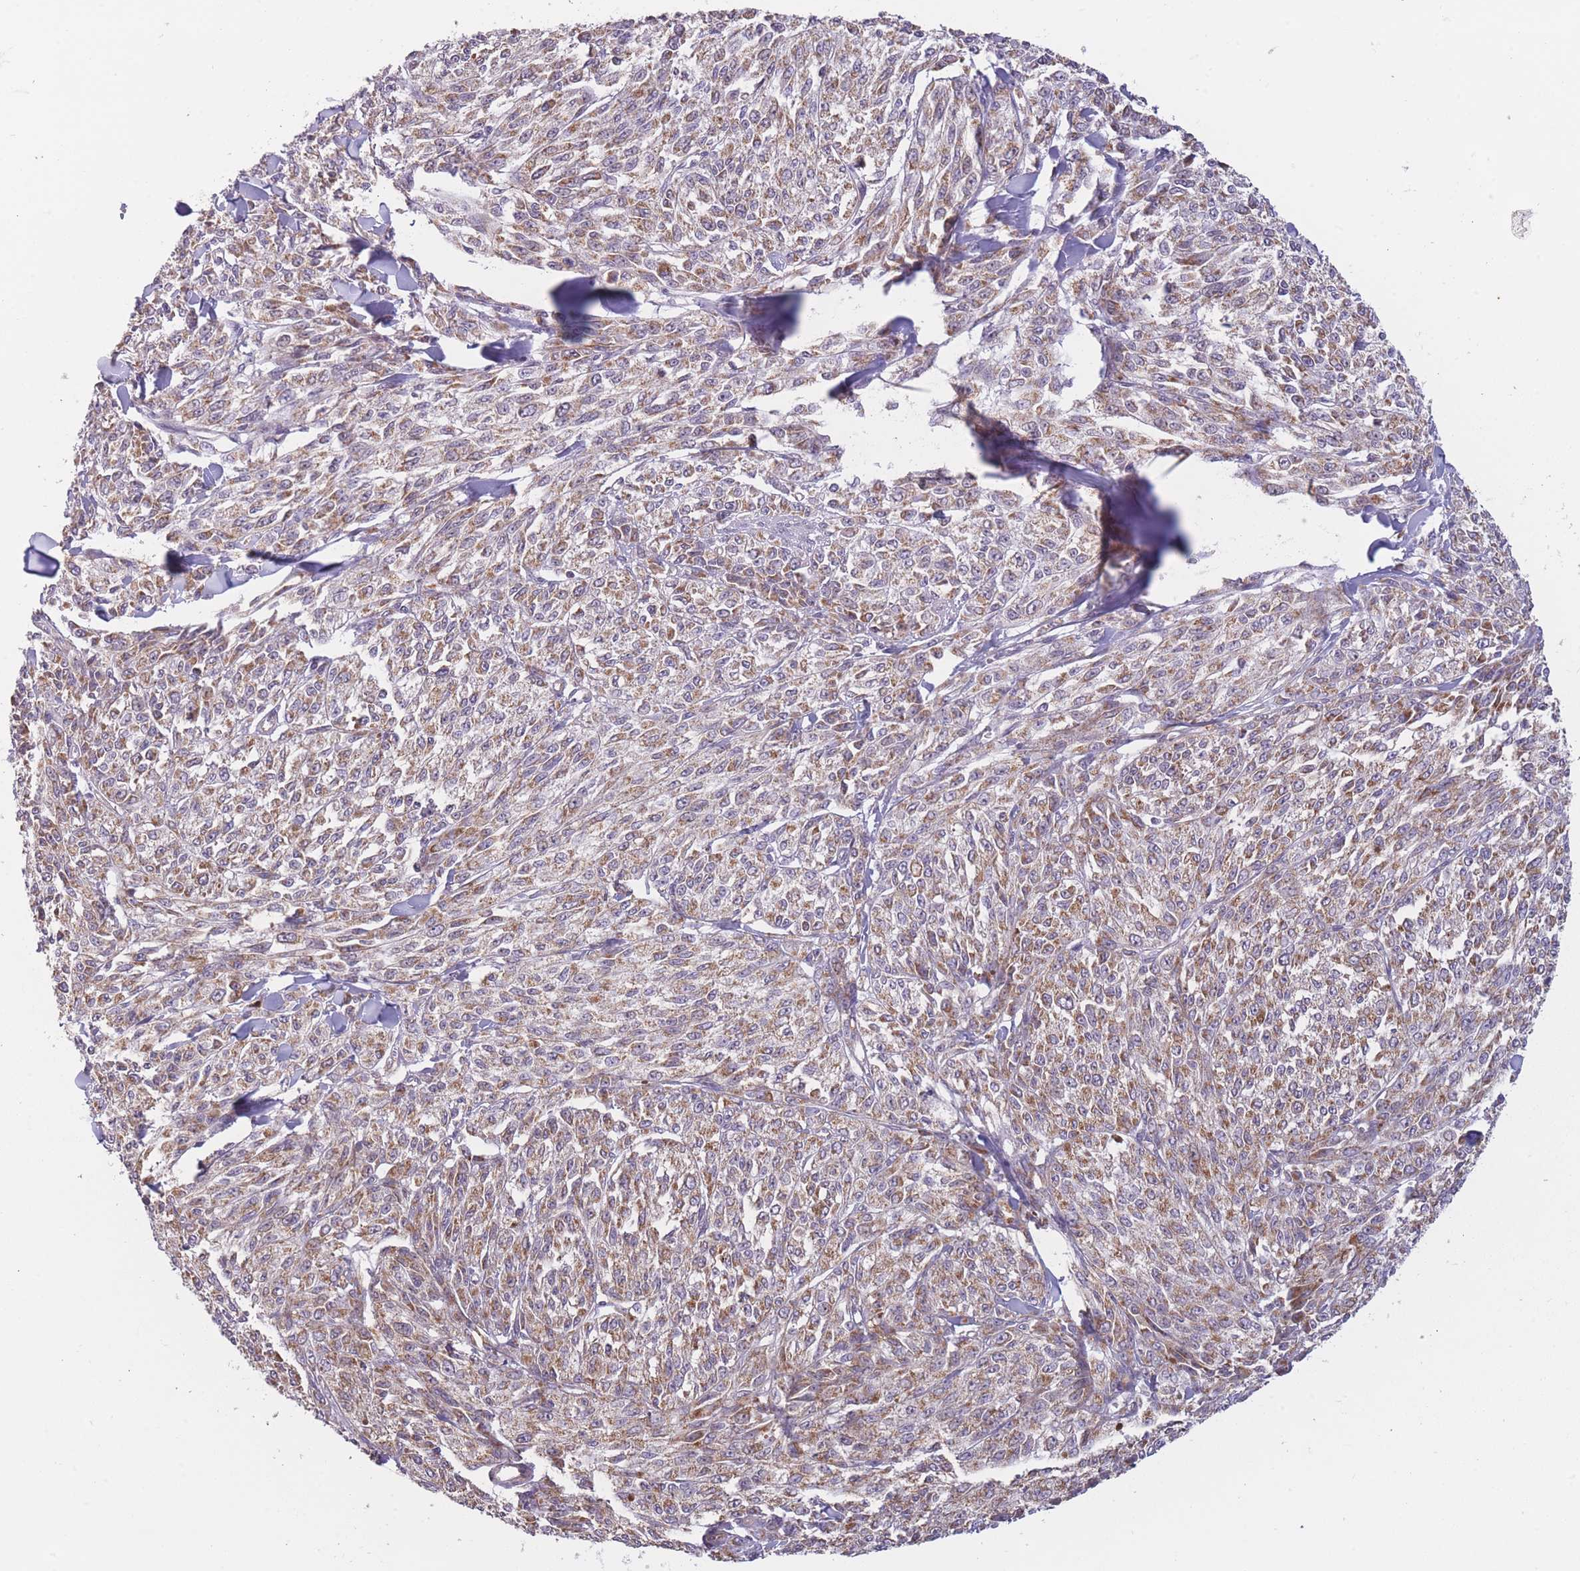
{"staining": {"intensity": "moderate", "quantity": ">75%", "location": "cytoplasmic/membranous"}, "tissue": "melanoma", "cell_type": "Tumor cells", "image_type": "cancer", "snomed": [{"axis": "morphology", "description": "Malignant melanoma, NOS"}, {"axis": "topography", "description": "Skin"}], "caption": "Immunohistochemical staining of human melanoma demonstrates moderate cytoplasmic/membranous protein expression in about >75% of tumor cells.", "gene": "MRPS18C", "patient": {"sex": "female", "age": 52}}